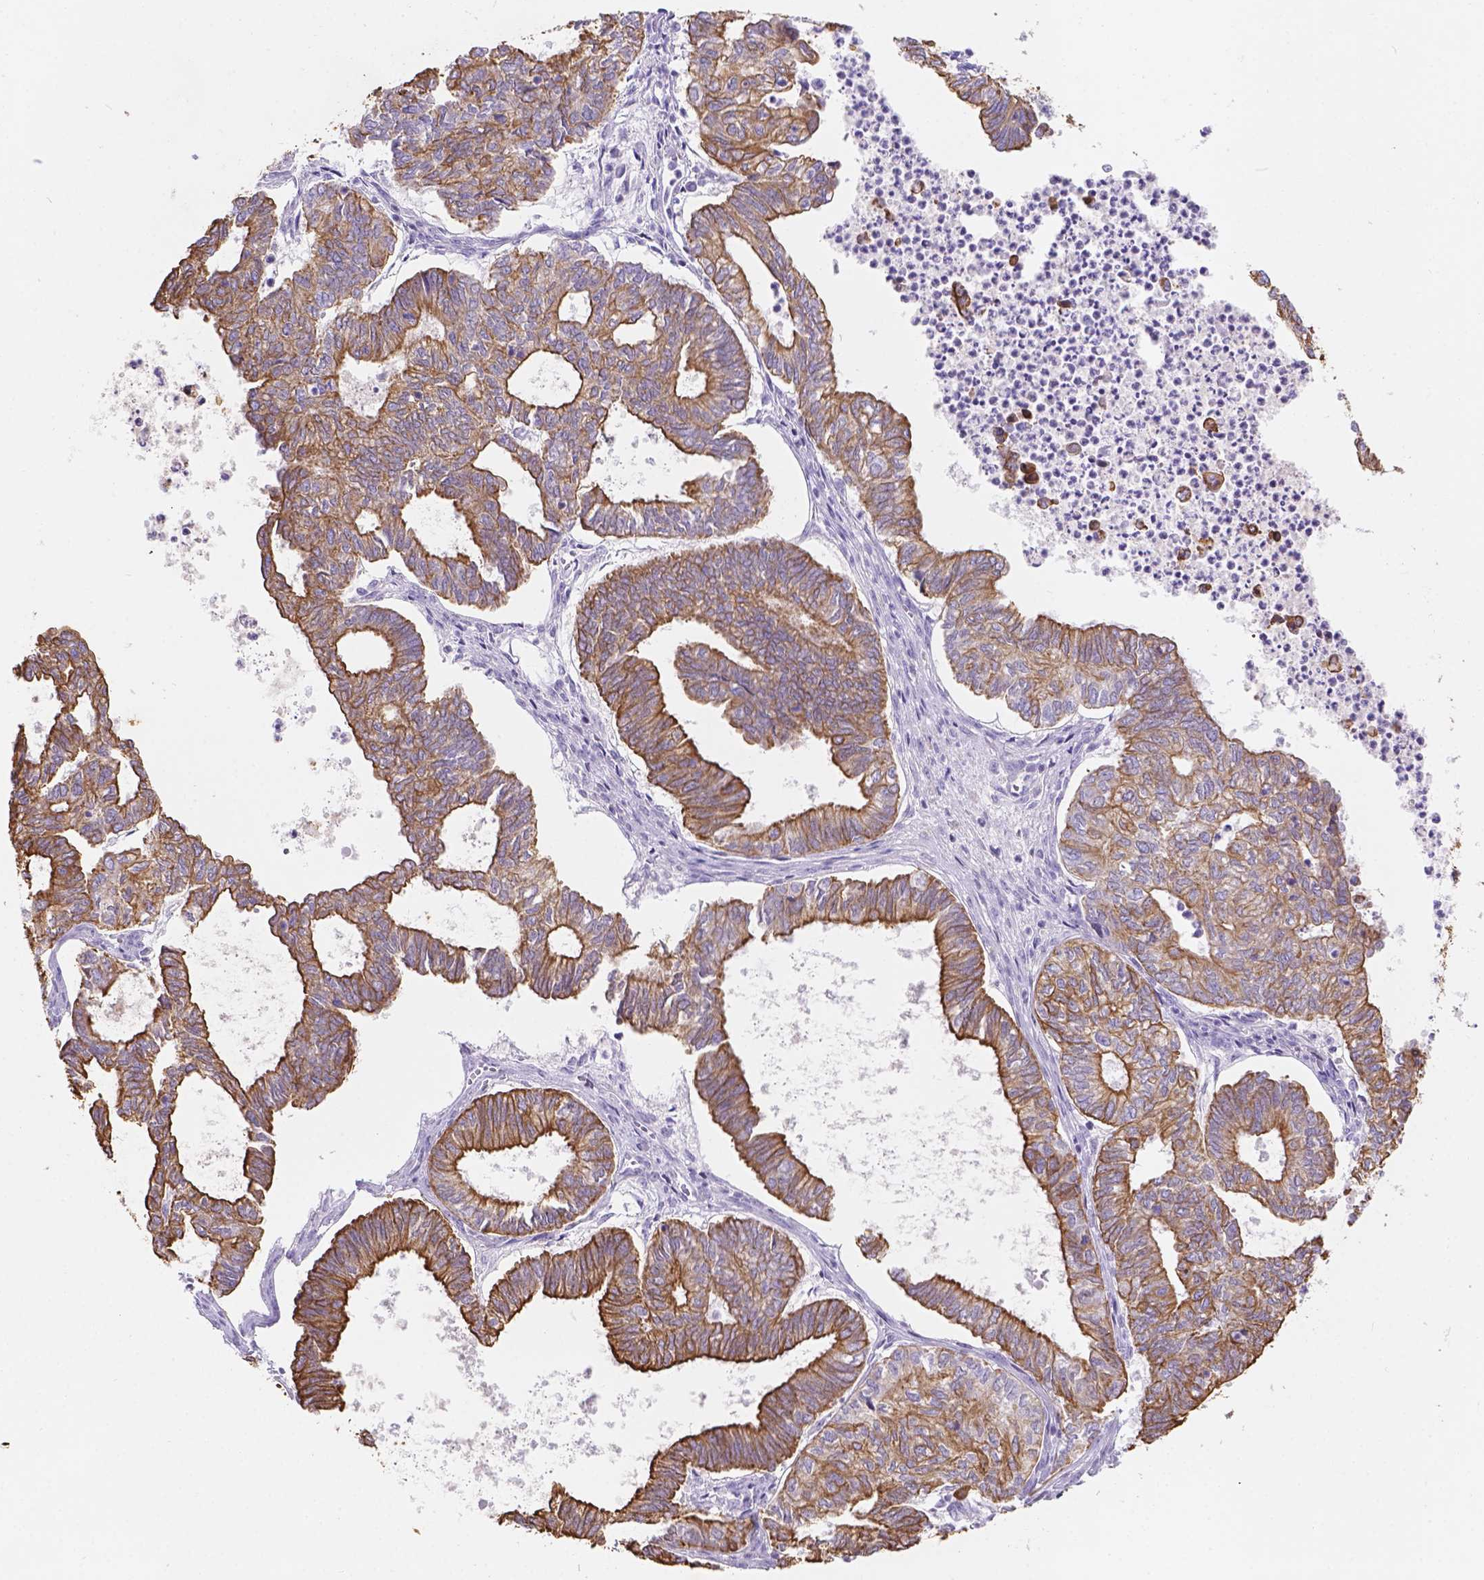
{"staining": {"intensity": "moderate", "quantity": ">75%", "location": "cytoplasmic/membranous"}, "tissue": "ovarian cancer", "cell_type": "Tumor cells", "image_type": "cancer", "snomed": [{"axis": "morphology", "description": "Carcinoma, endometroid"}, {"axis": "topography", "description": "Ovary"}], "caption": "Protein analysis of endometroid carcinoma (ovarian) tissue reveals moderate cytoplasmic/membranous staining in approximately >75% of tumor cells.", "gene": "DMWD", "patient": {"sex": "female", "age": 64}}